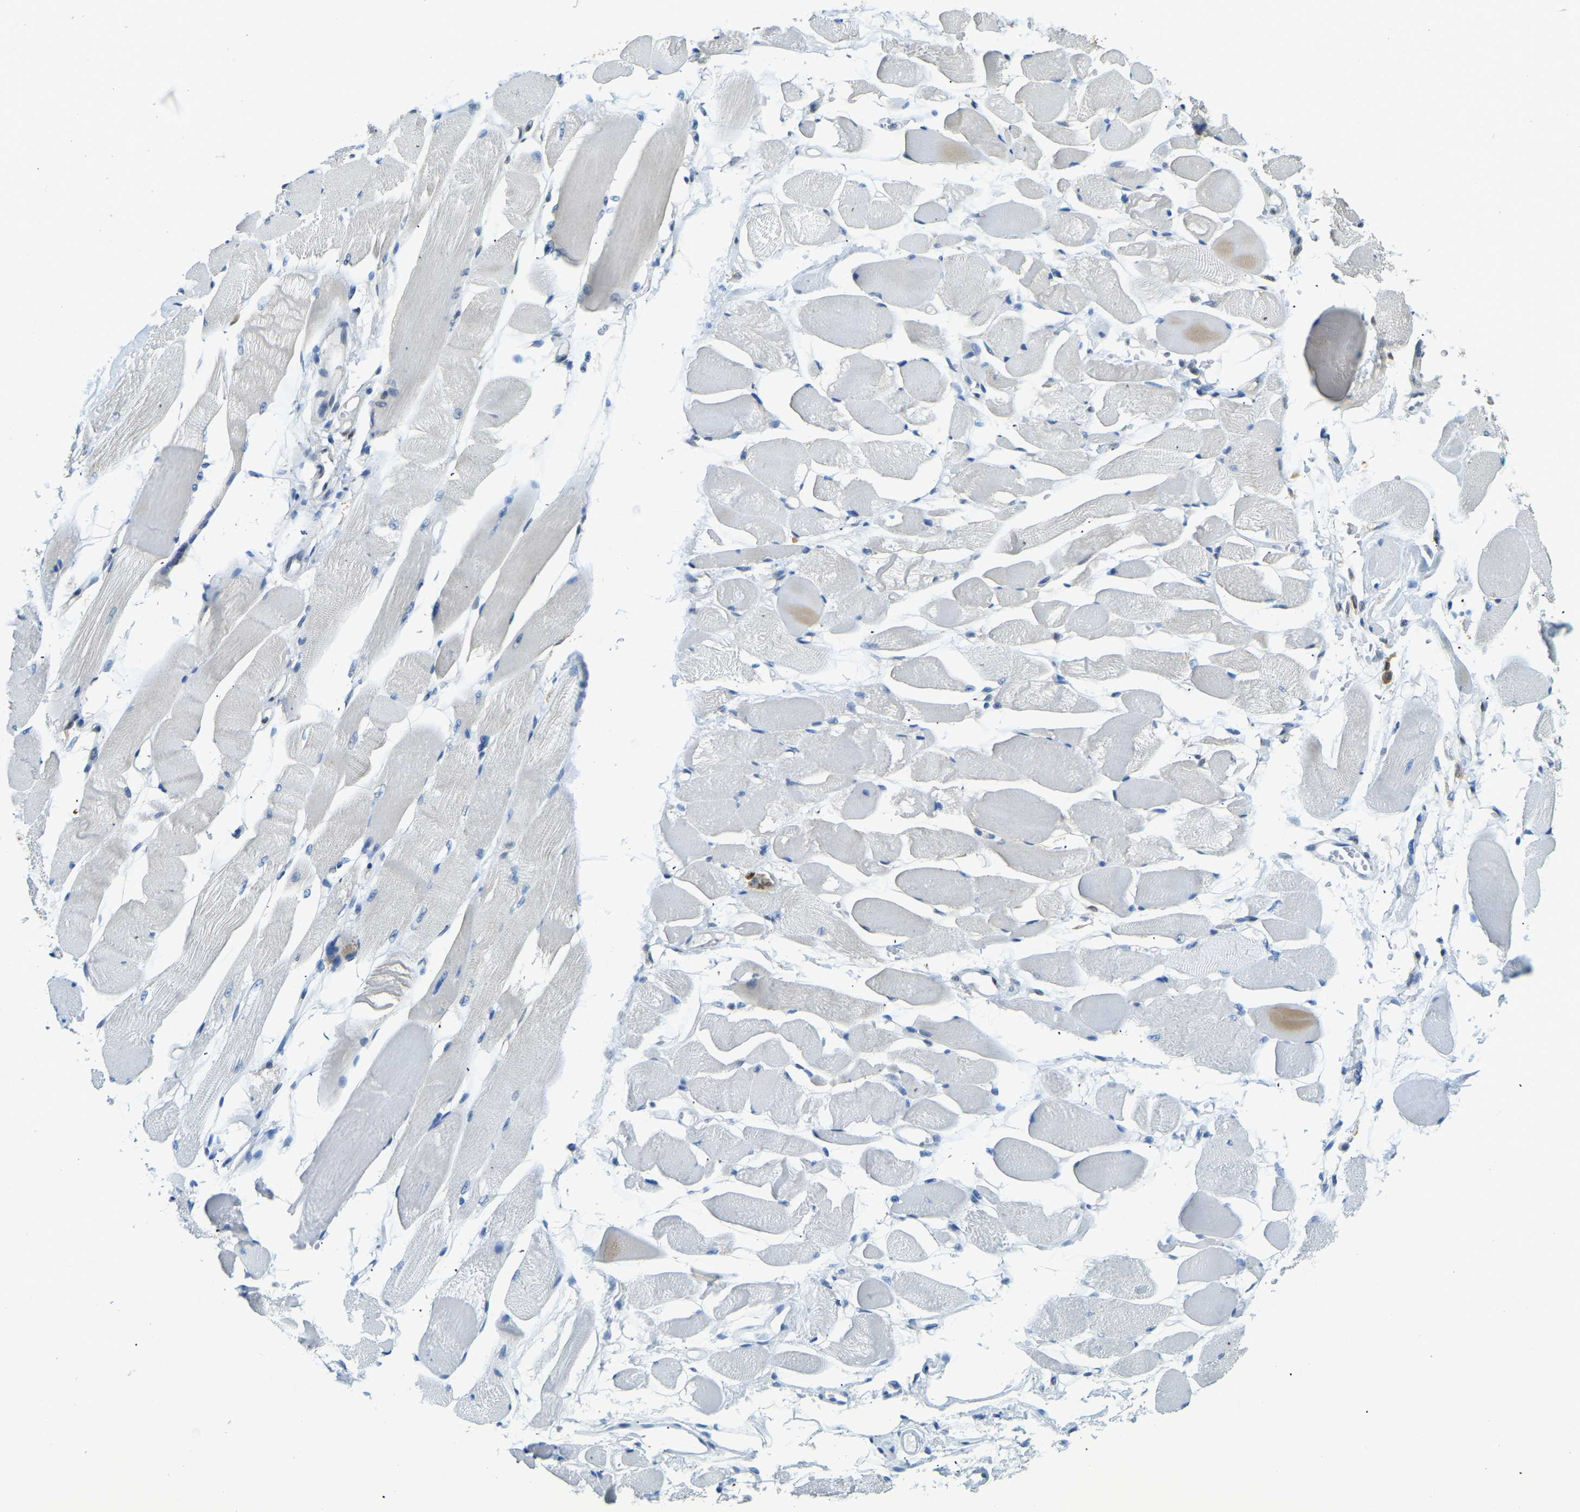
{"staining": {"intensity": "negative", "quantity": "none", "location": "none"}, "tissue": "skeletal muscle", "cell_type": "Myocytes", "image_type": "normal", "snomed": [{"axis": "morphology", "description": "Normal tissue, NOS"}, {"axis": "topography", "description": "Skeletal muscle"}, {"axis": "topography", "description": "Peripheral nerve tissue"}], "caption": "Immunohistochemistry (IHC) histopathology image of unremarkable skeletal muscle stained for a protein (brown), which displays no expression in myocytes.", "gene": "NANS", "patient": {"sex": "female", "age": 84}}